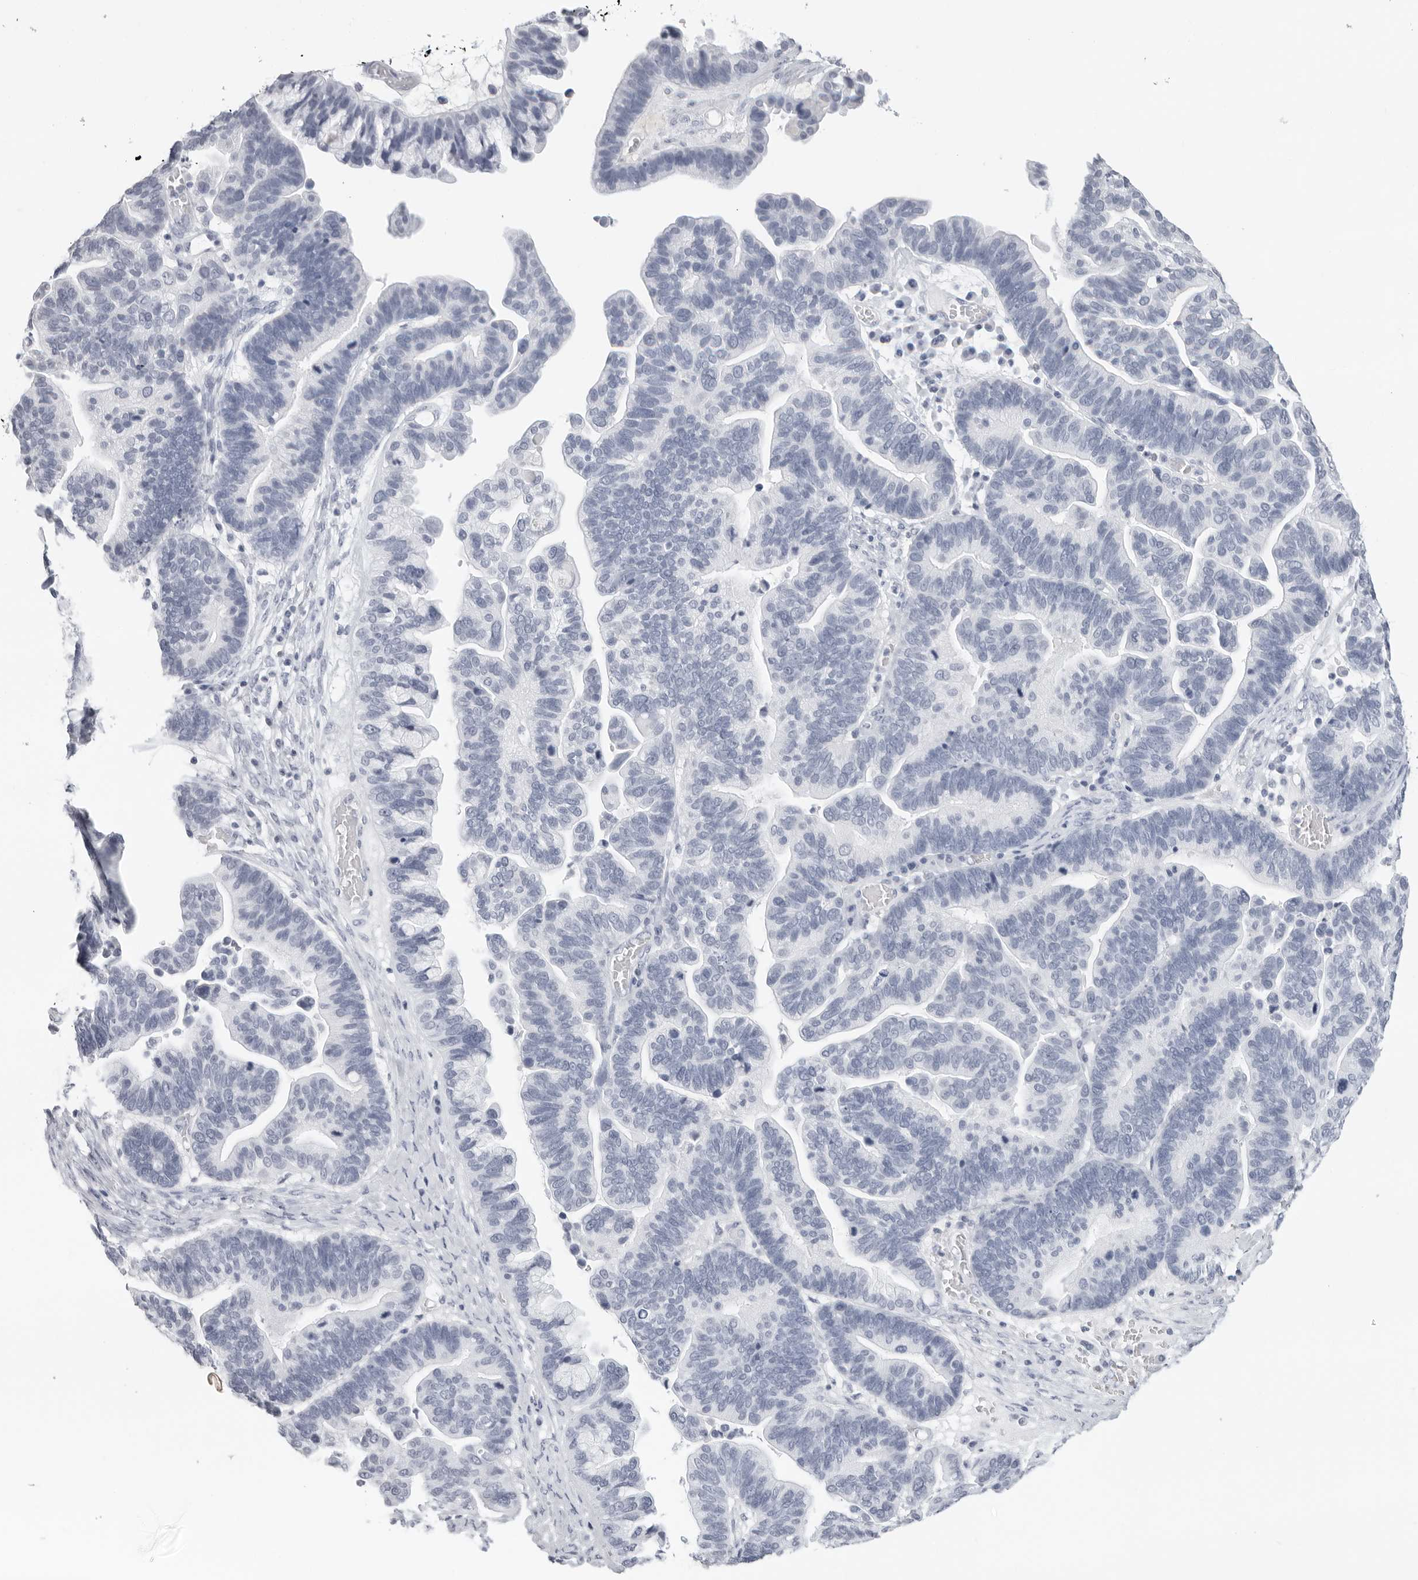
{"staining": {"intensity": "negative", "quantity": "none", "location": "none"}, "tissue": "ovarian cancer", "cell_type": "Tumor cells", "image_type": "cancer", "snomed": [{"axis": "morphology", "description": "Cystadenocarcinoma, serous, NOS"}, {"axis": "topography", "description": "Ovary"}], "caption": "Immunohistochemistry (IHC) photomicrograph of serous cystadenocarcinoma (ovarian) stained for a protein (brown), which demonstrates no expression in tumor cells.", "gene": "AGMAT", "patient": {"sex": "female", "age": 56}}